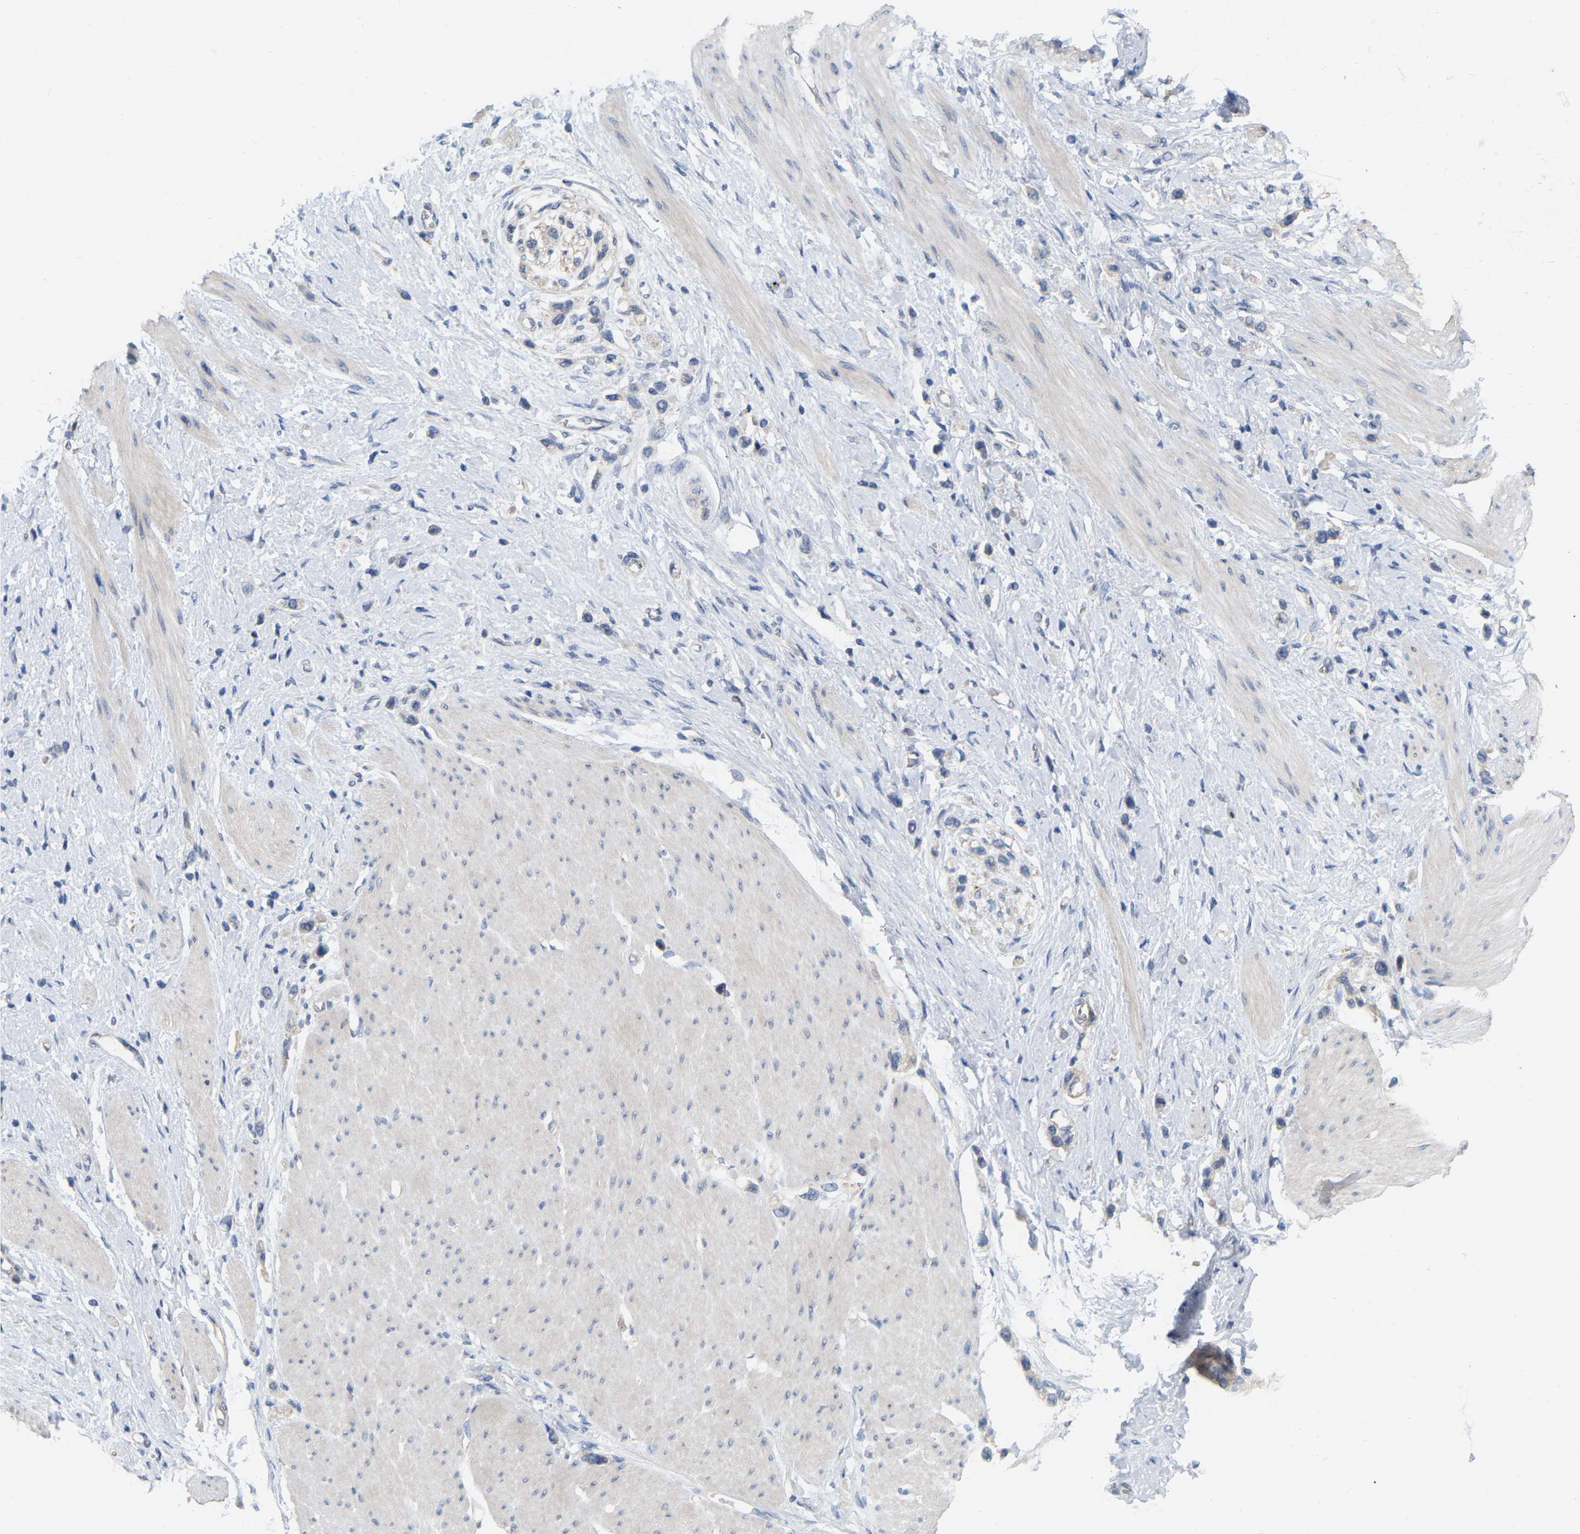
{"staining": {"intensity": "negative", "quantity": "none", "location": "none"}, "tissue": "stomach cancer", "cell_type": "Tumor cells", "image_type": "cancer", "snomed": [{"axis": "morphology", "description": "Adenocarcinoma, NOS"}, {"axis": "topography", "description": "Stomach"}], "caption": "Tumor cells show no significant expression in stomach adenocarcinoma. The staining was performed using DAB to visualize the protein expression in brown, while the nuclei were stained in blue with hematoxylin (Magnification: 20x).", "gene": "SSH1", "patient": {"sex": "female", "age": 65}}